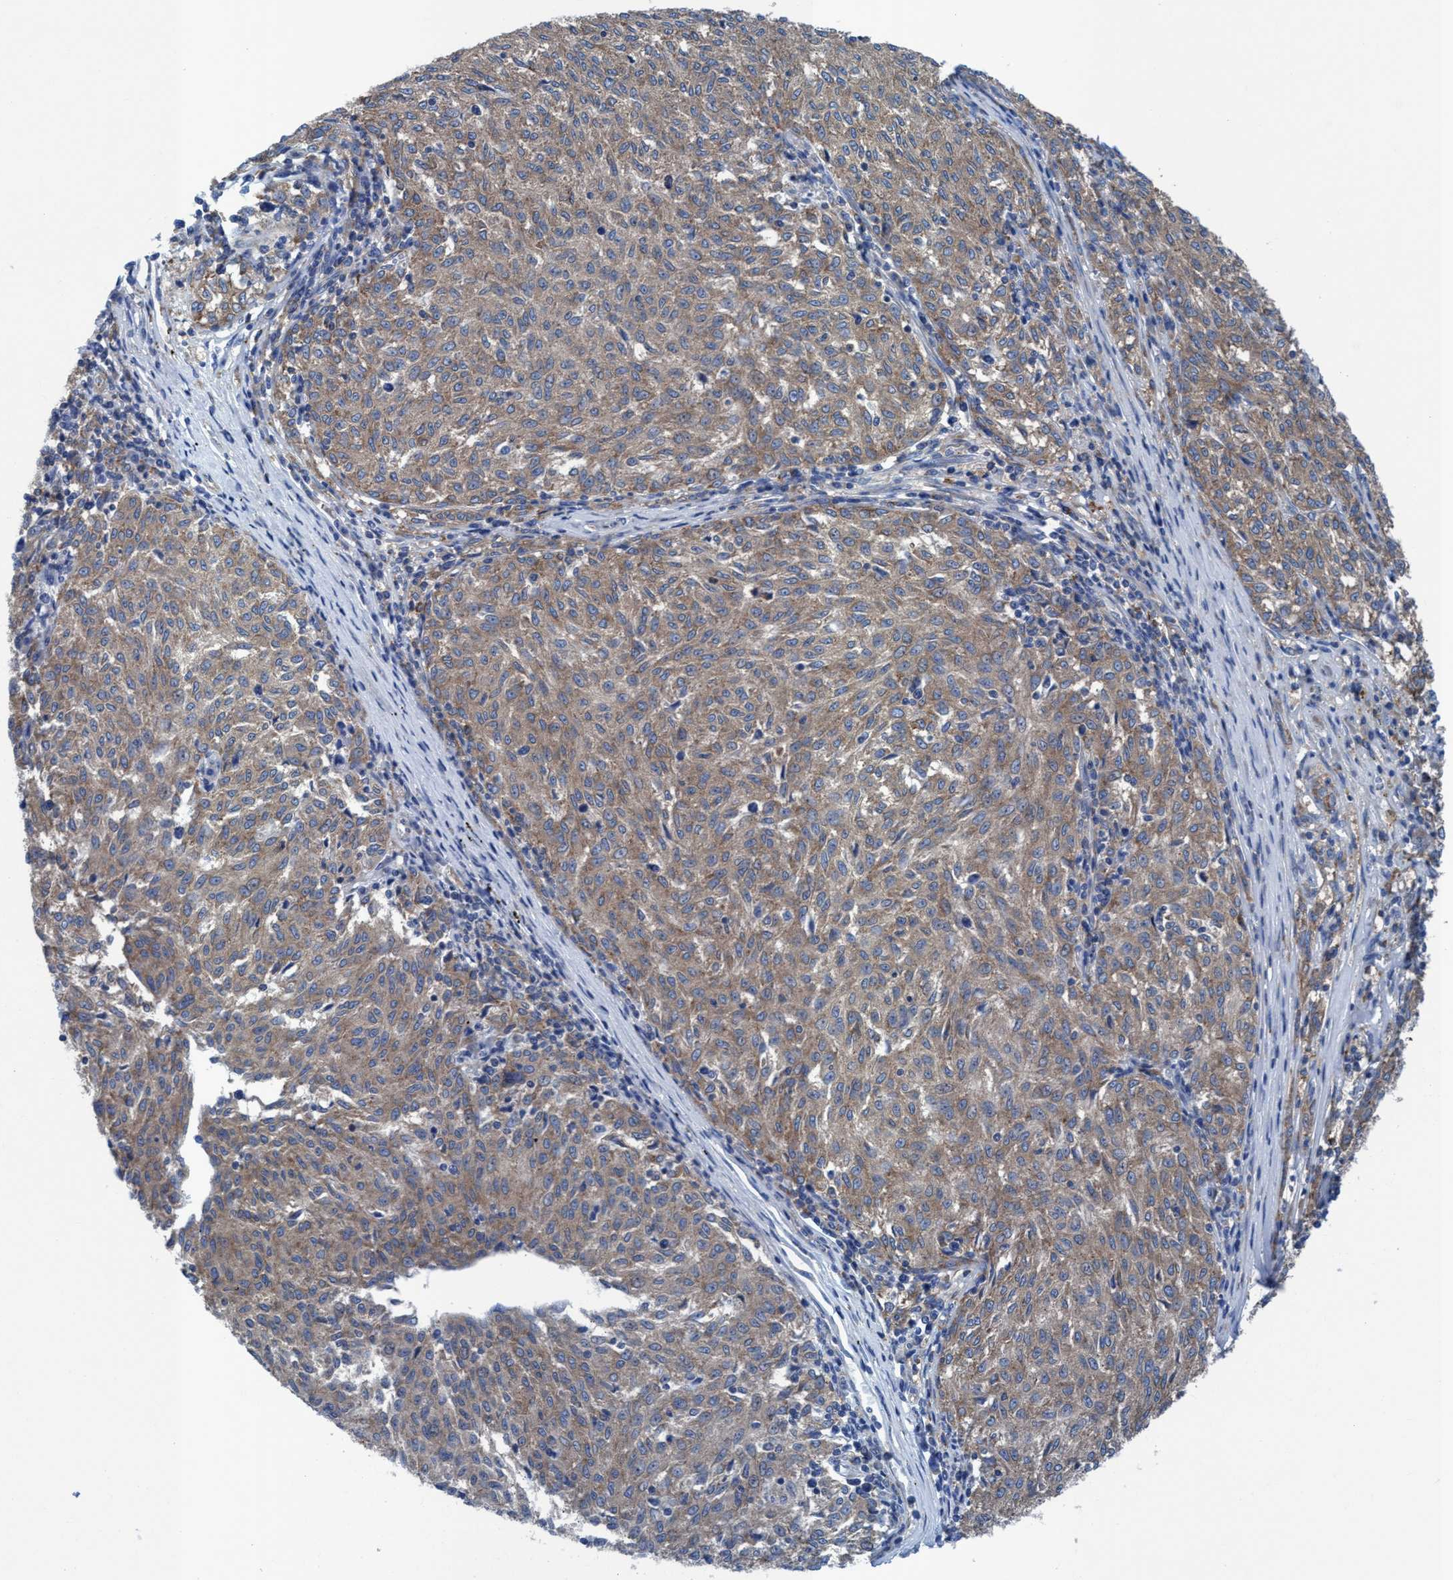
{"staining": {"intensity": "weak", "quantity": ">75%", "location": "cytoplasmic/membranous"}, "tissue": "melanoma", "cell_type": "Tumor cells", "image_type": "cancer", "snomed": [{"axis": "morphology", "description": "Malignant melanoma, NOS"}, {"axis": "topography", "description": "Skin"}], "caption": "Weak cytoplasmic/membranous staining for a protein is seen in approximately >75% of tumor cells of malignant melanoma using immunohistochemistry (IHC).", "gene": "NMT1", "patient": {"sex": "female", "age": 72}}